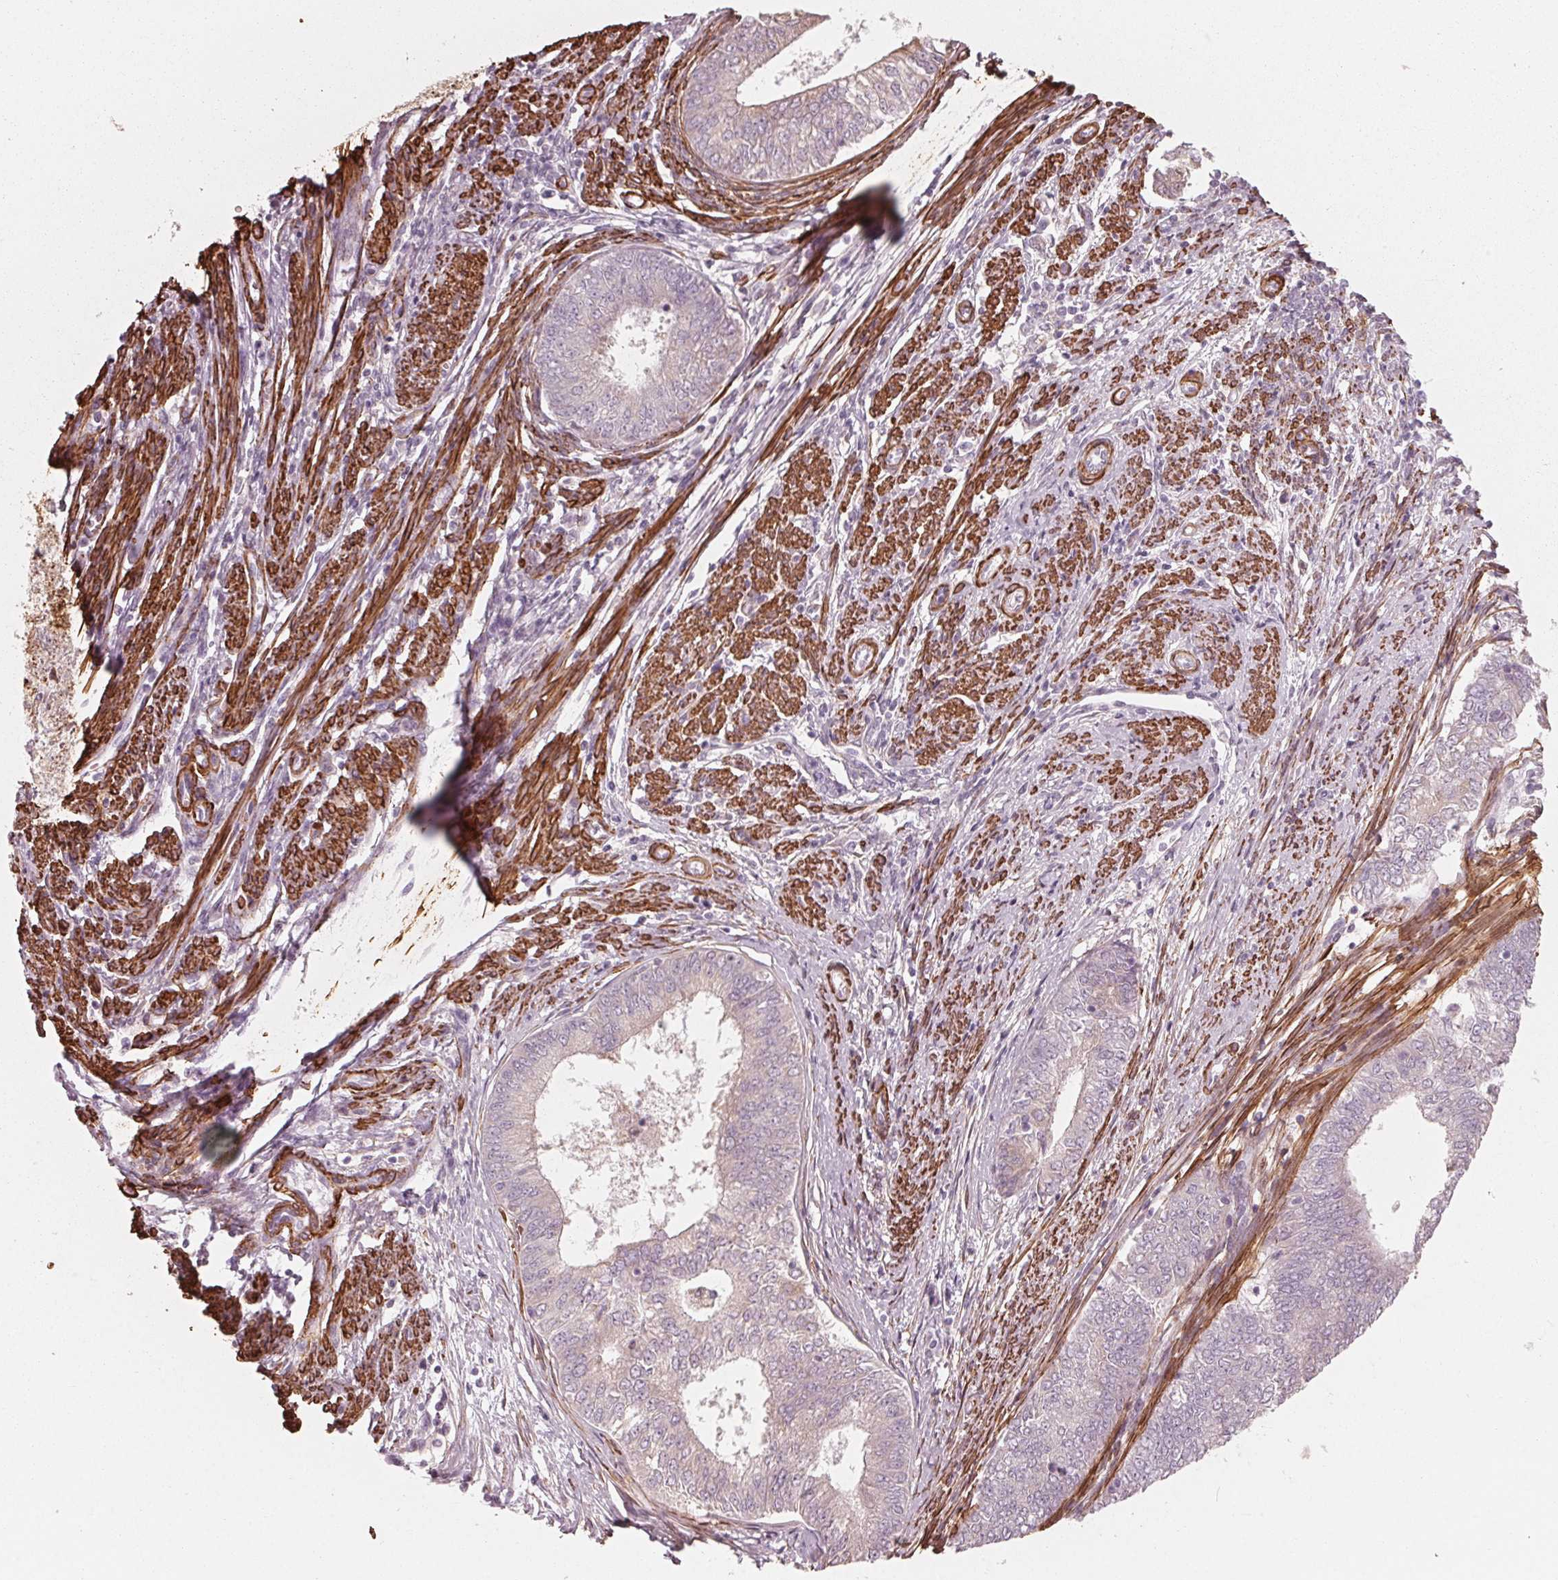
{"staining": {"intensity": "negative", "quantity": "none", "location": "none"}, "tissue": "endometrial cancer", "cell_type": "Tumor cells", "image_type": "cancer", "snomed": [{"axis": "morphology", "description": "Adenocarcinoma, NOS"}, {"axis": "topography", "description": "Endometrium"}], "caption": "This is an immunohistochemistry histopathology image of human endometrial cancer (adenocarcinoma). There is no positivity in tumor cells.", "gene": "MIER3", "patient": {"sex": "female", "age": 62}}